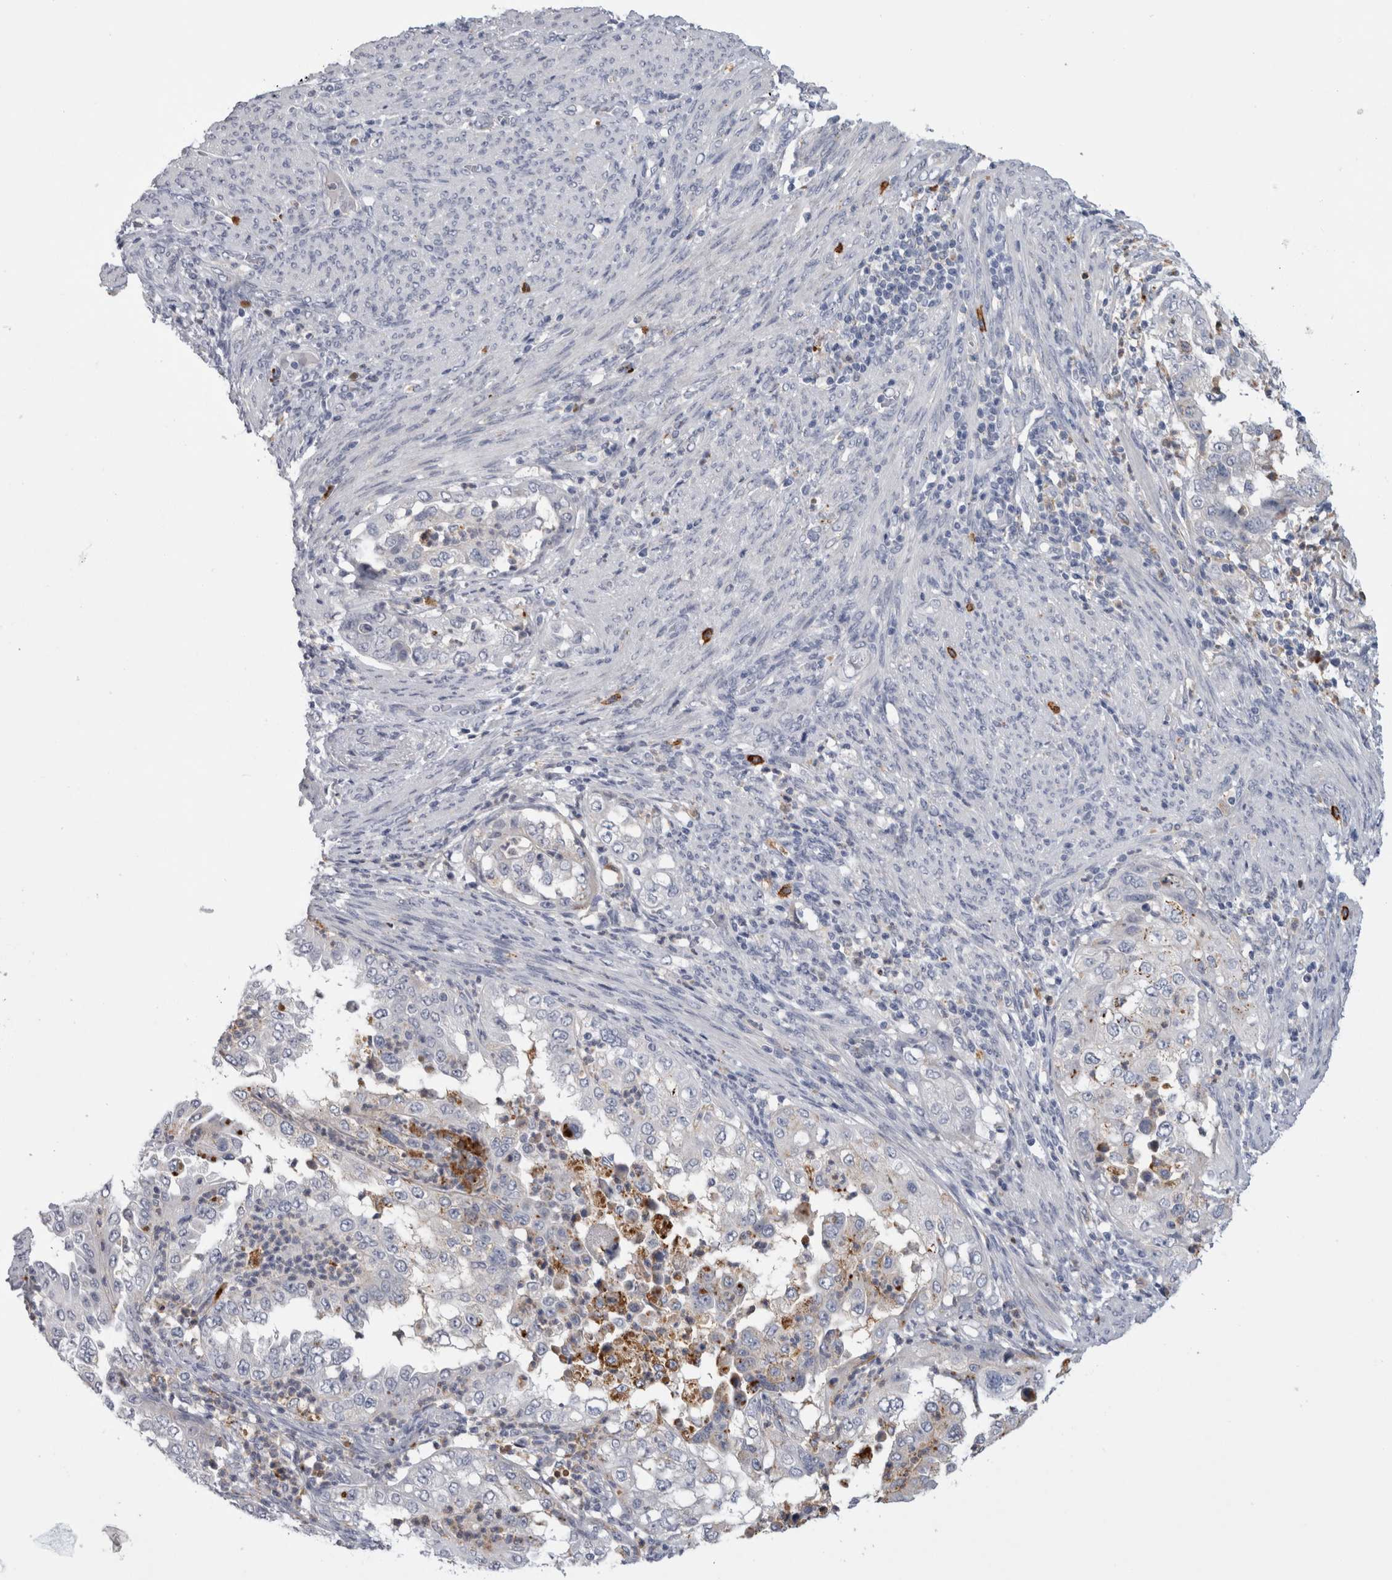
{"staining": {"intensity": "negative", "quantity": "none", "location": "none"}, "tissue": "endometrial cancer", "cell_type": "Tumor cells", "image_type": "cancer", "snomed": [{"axis": "morphology", "description": "Adenocarcinoma, NOS"}, {"axis": "topography", "description": "Endometrium"}], "caption": "Immunohistochemistry (IHC) micrograph of endometrial cancer (adenocarcinoma) stained for a protein (brown), which reveals no staining in tumor cells.", "gene": "CD63", "patient": {"sex": "female", "age": 85}}